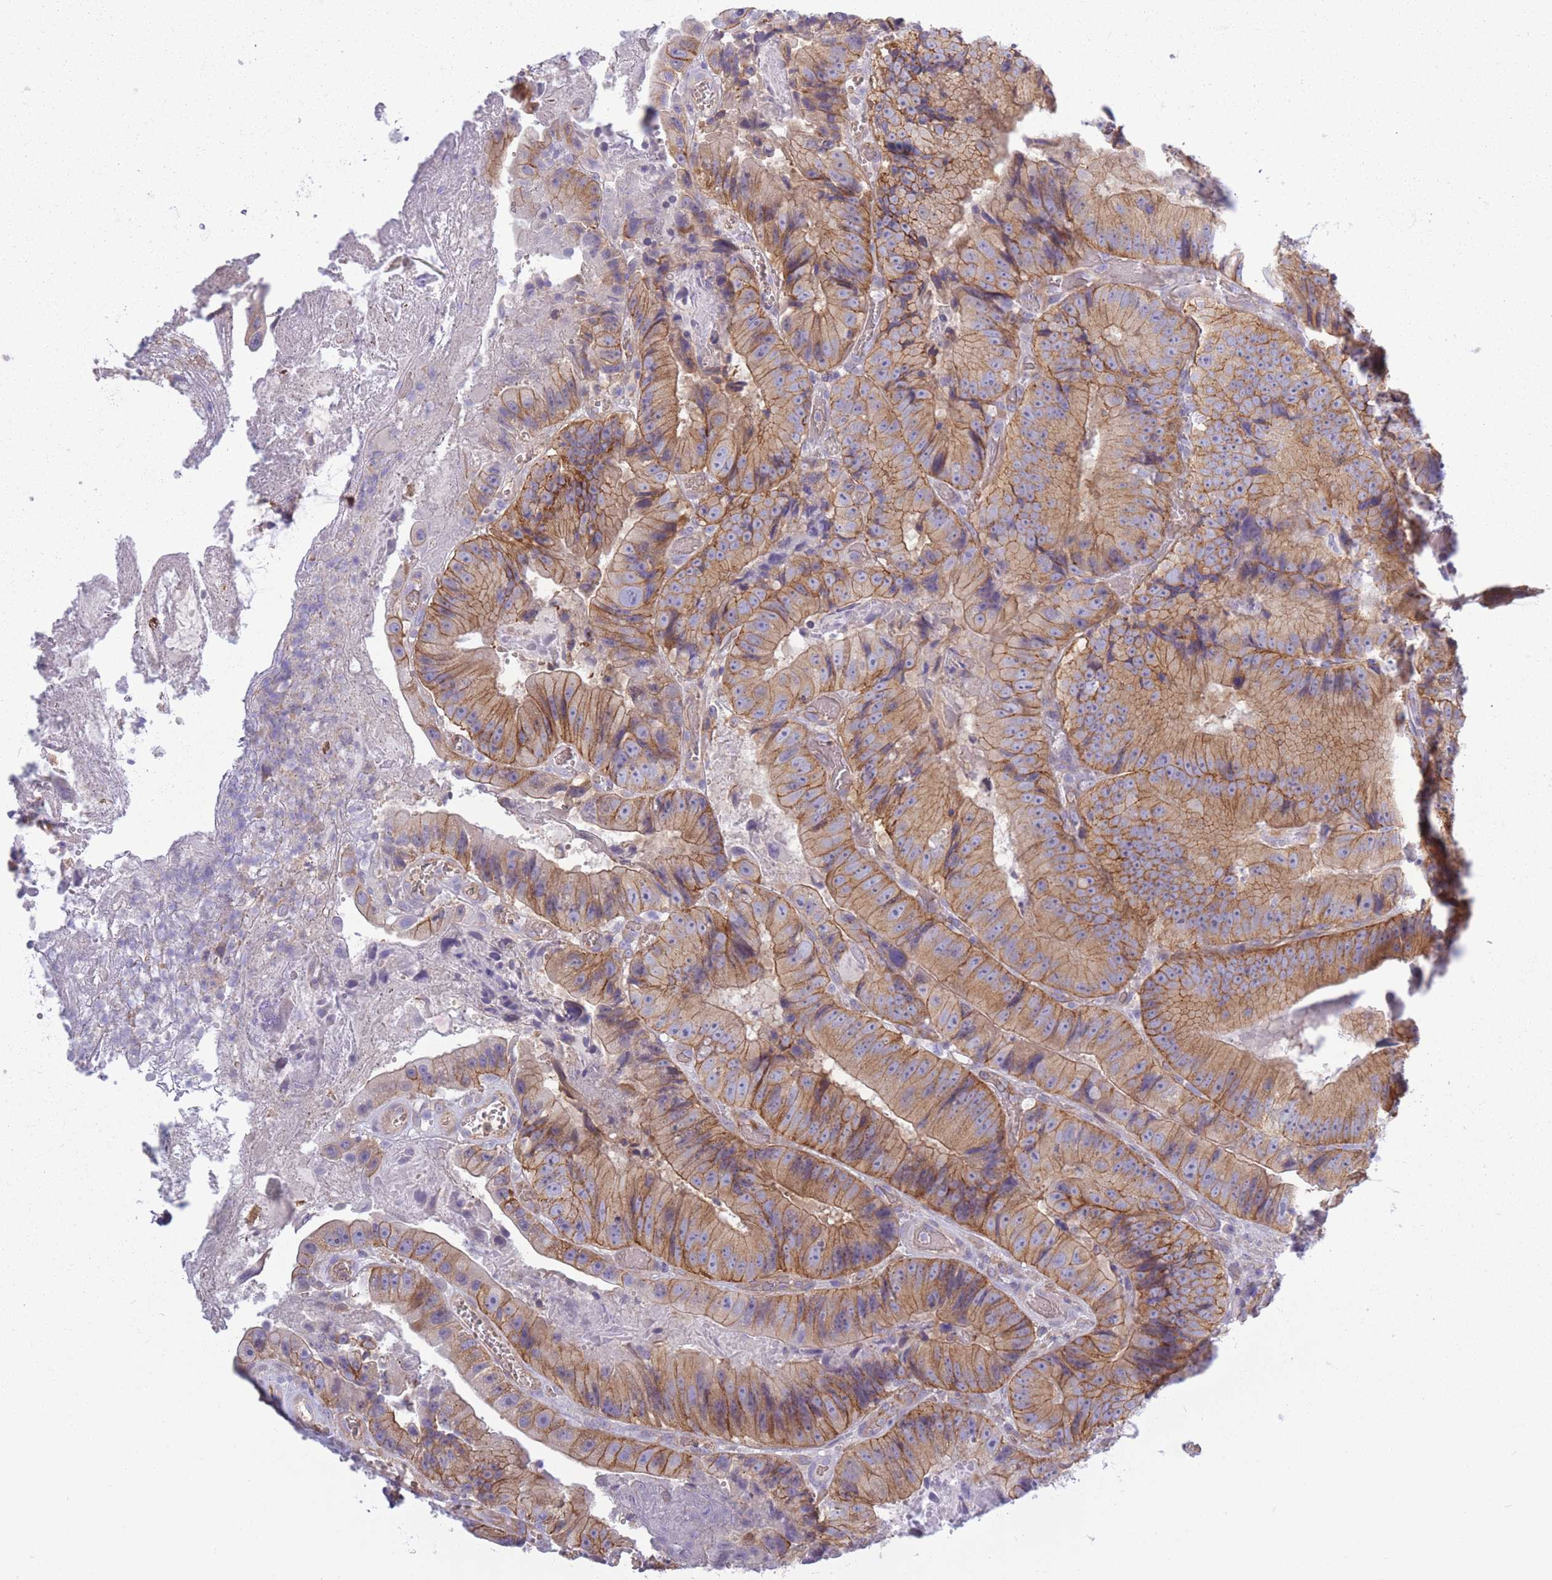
{"staining": {"intensity": "moderate", "quantity": ">75%", "location": "cytoplasmic/membranous"}, "tissue": "colorectal cancer", "cell_type": "Tumor cells", "image_type": "cancer", "snomed": [{"axis": "morphology", "description": "Adenocarcinoma, NOS"}, {"axis": "topography", "description": "Colon"}], "caption": "Human colorectal adenocarcinoma stained with a protein marker exhibits moderate staining in tumor cells.", "gene": "ADD1", "patient": {"sex": "female", "age": 86}}